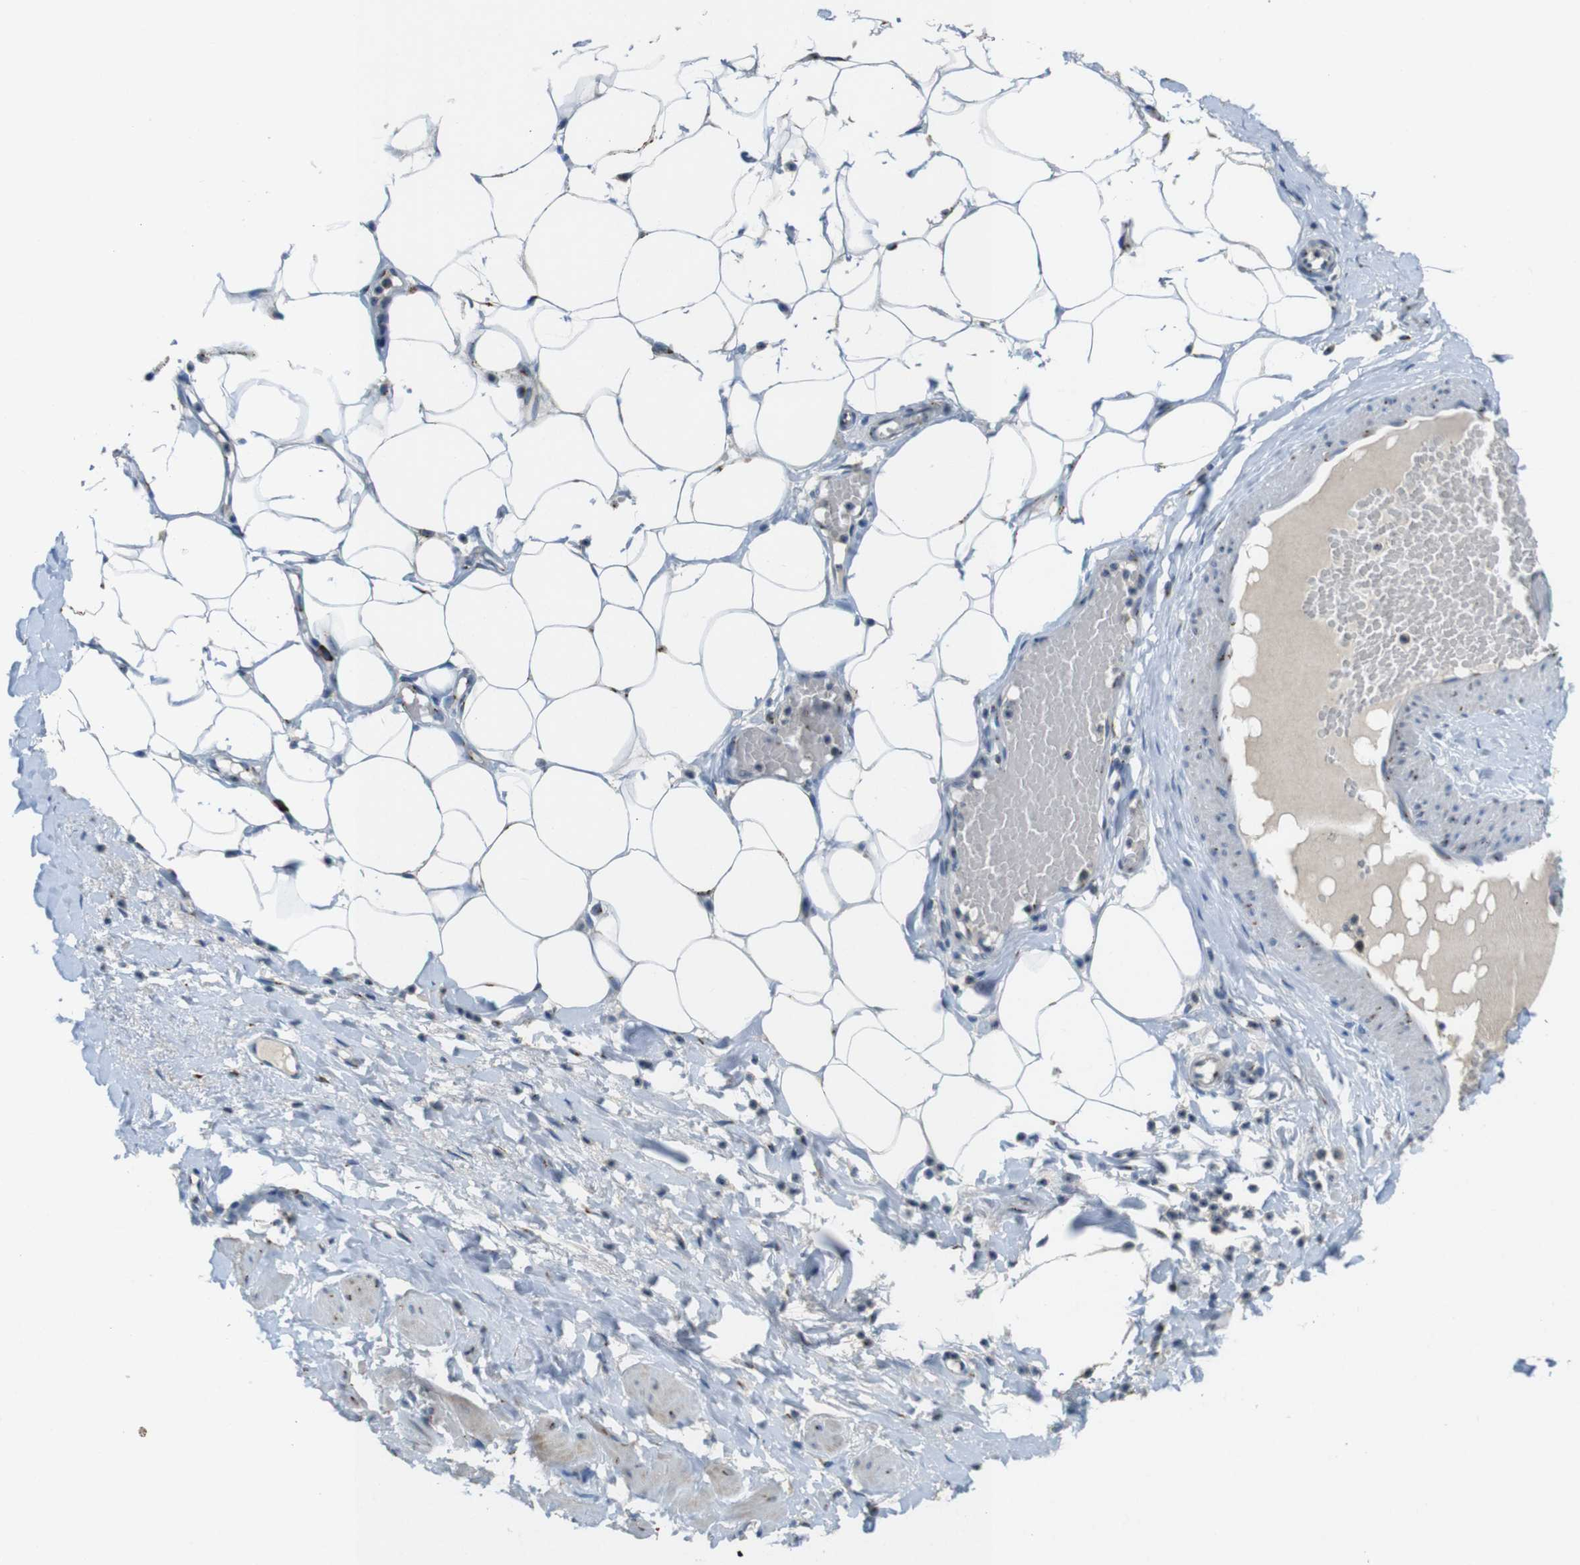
{"staining": {"intensity": "moderate", "quantity": "25%-75%", "location": "cytoplasmic/membranous"}, "tissue": "adipose tissue", "cell_type": "Adipocytes", "image_type": "normal", "snomed": [{"axis": "morphology", "description": "Normal tissue, NOS"}, {"axis": "topography", "description": "Soft tissue"}, {"axis": "topography", "description": "Vascular tissue"}], "caption": "Adipocytes display medium levels of moderate cytoplasmic/membranous expression in about 25%-75% of cells in unremarkable human adipose tissue.", "gene": "ZFPL1", "patient": {"sex": "female", "age": 35}}